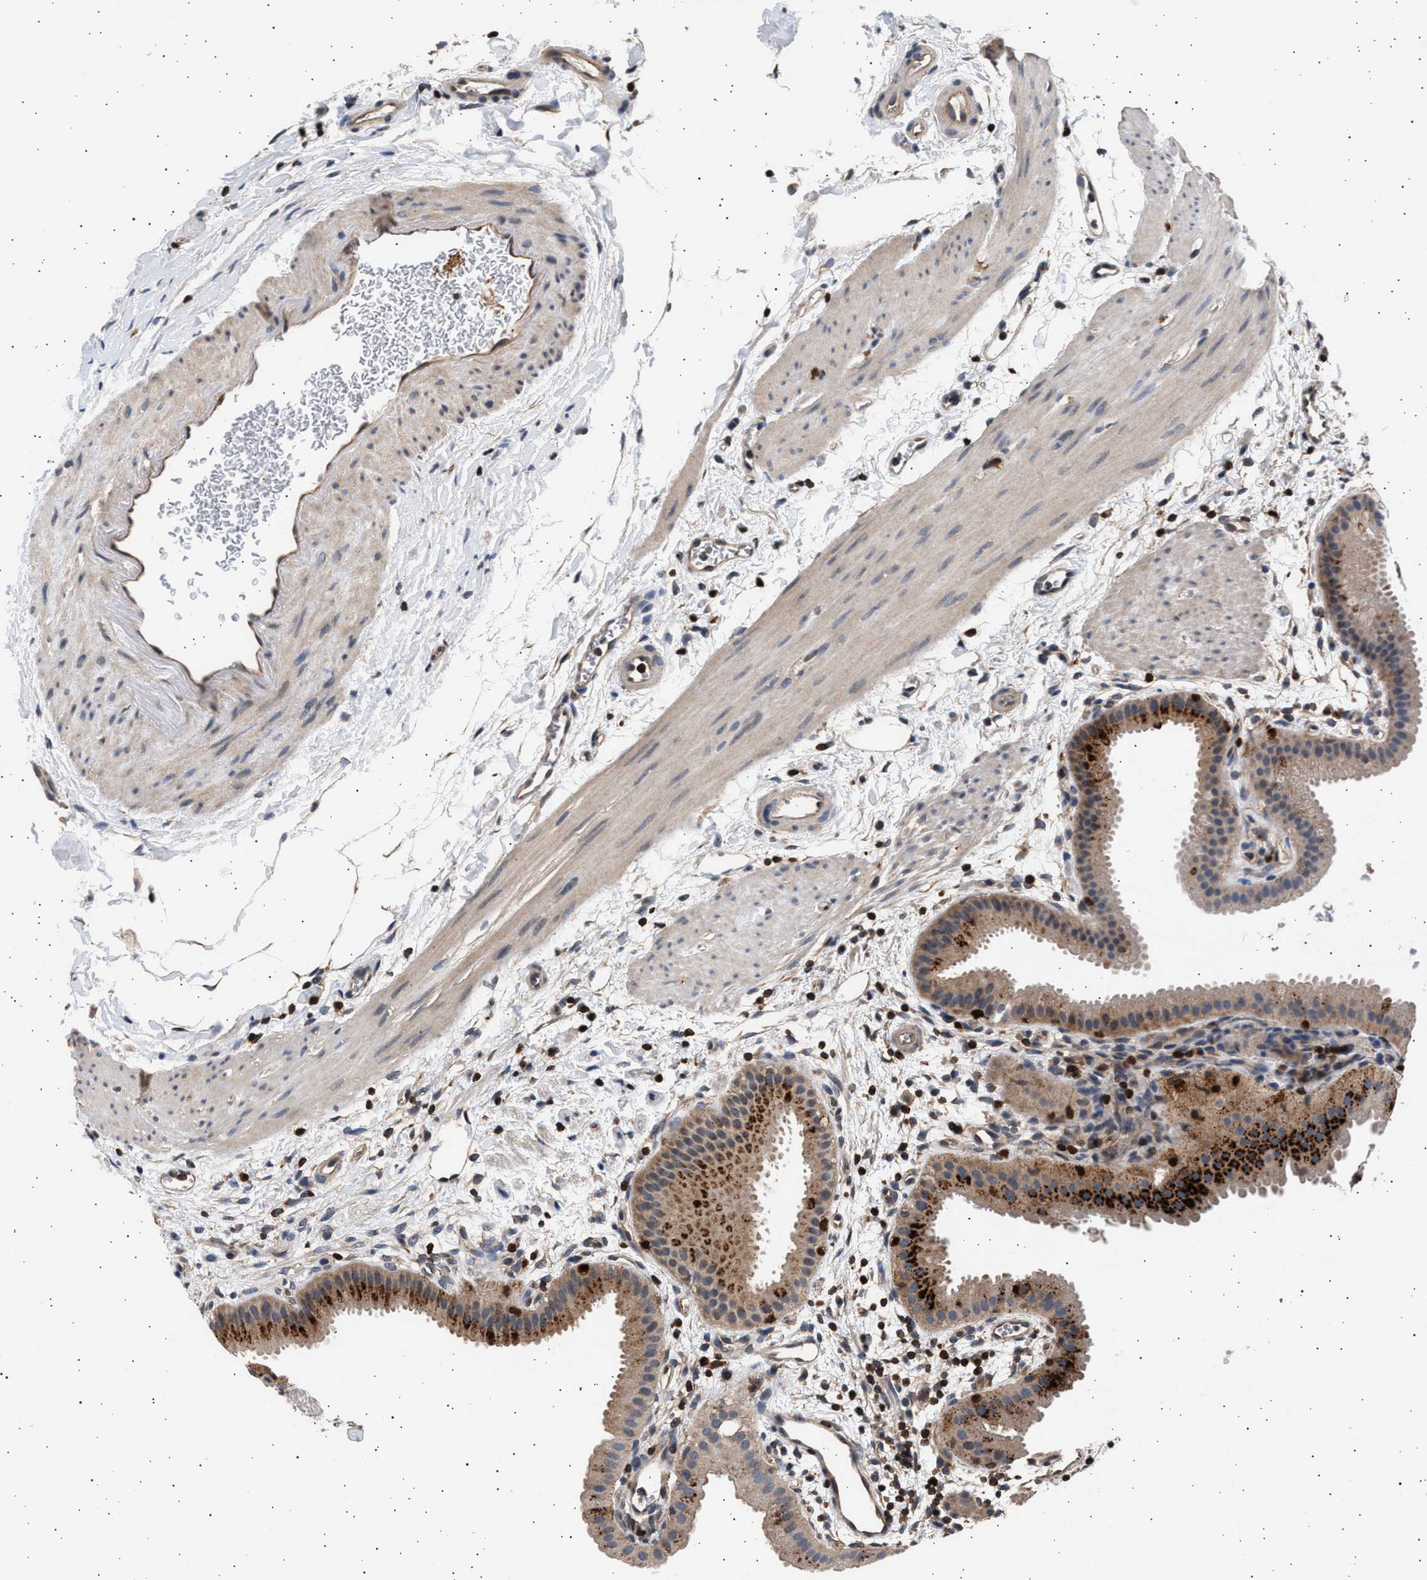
{"staining": {"intensity": "moderate", "quantity": "25%-75%", "location": "cytoplasmic/membranous"}, "tissue": "gallbladder", "cell_type": "Glandular cells", "image_type": "normal", "snomed": [{"axis": "morphology", "description": "Normal tissue, NOS"}, {"axis": "topography", "description": "Gallbladder"}], "caption": "Immunohistochemistry histopathology image of unremarkable gallbladder: gallbladder stained using immunohistochemistry (IHC) exhibits medium levels of moderate protein expression localized specifically in the cytoplasmic/membranous of glandular cells, appearing as a cytoplasmic/membranous brown color.", "gene": "GRAP2", "patient": {"sex": "female", "age": 64}}